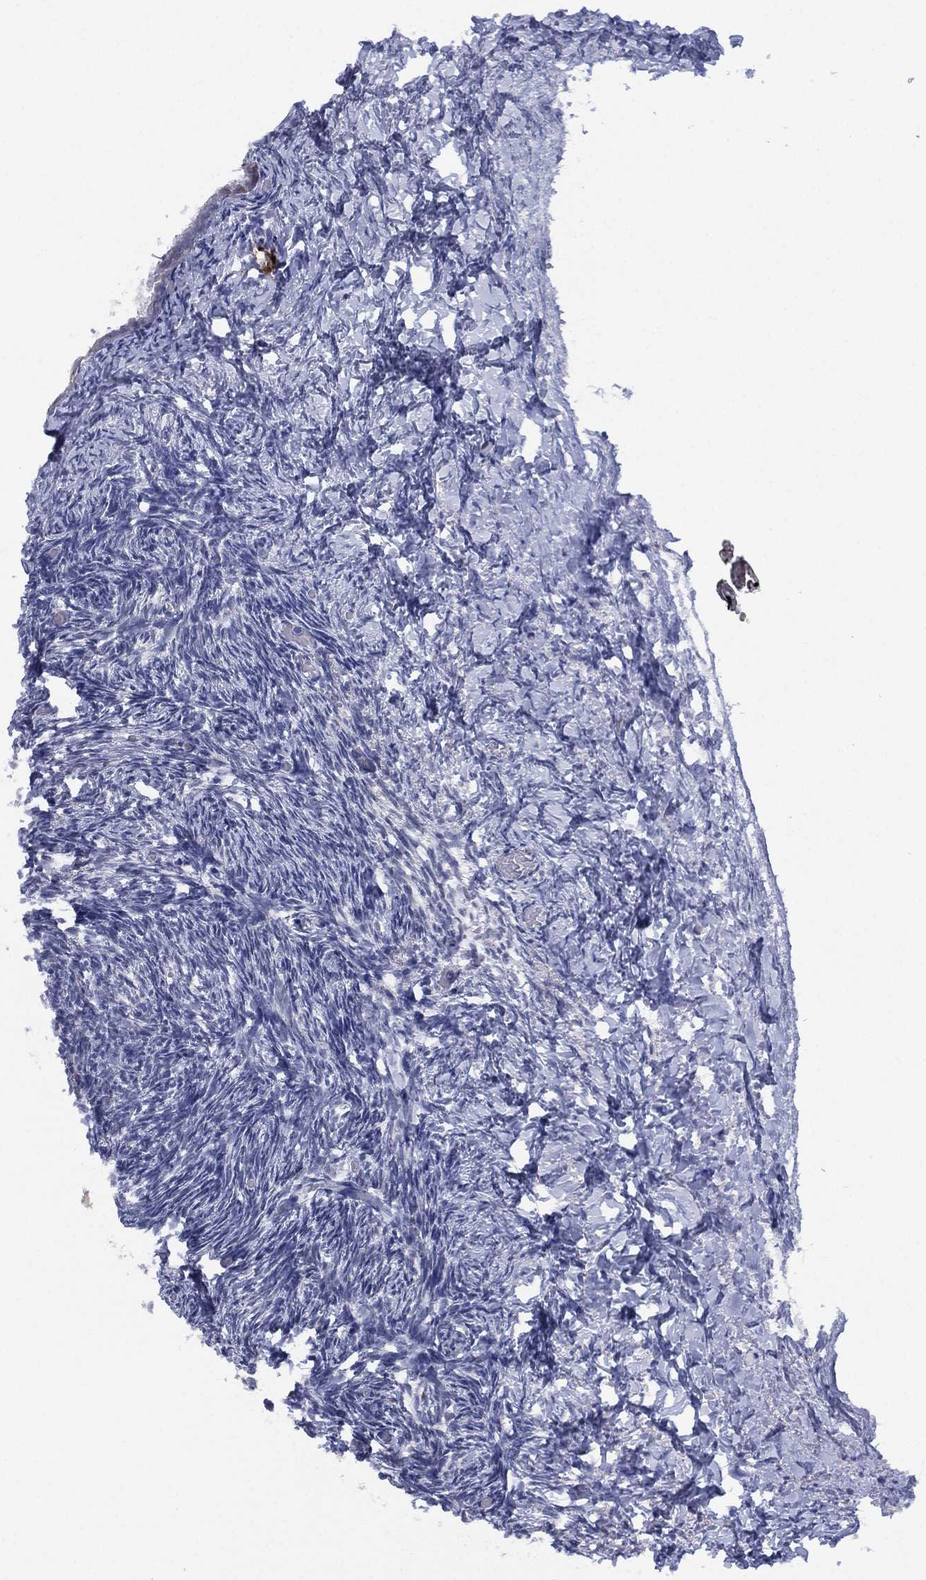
{"staining": {"intensity": "moderate", "quantity": "25%-75%", "location": "cytoplasmic/membranous"}, "tissue": "ovary", "cell_type": "Follicle cells", "image_type": "normal", "snomed": [{"axis": "morphology", "description": "Normal tissue, NOS"}, {"axis": "topography", "description": "Ovary"}], "caption": "About 25%-75% of follicle cells in benign ovary reveal moderate cytoplasmic/membranous protein staining as visualized by brown immunohistochemical staining.", "gene": "DDAH1", "patient": {"sex": "female", "age": 39}}